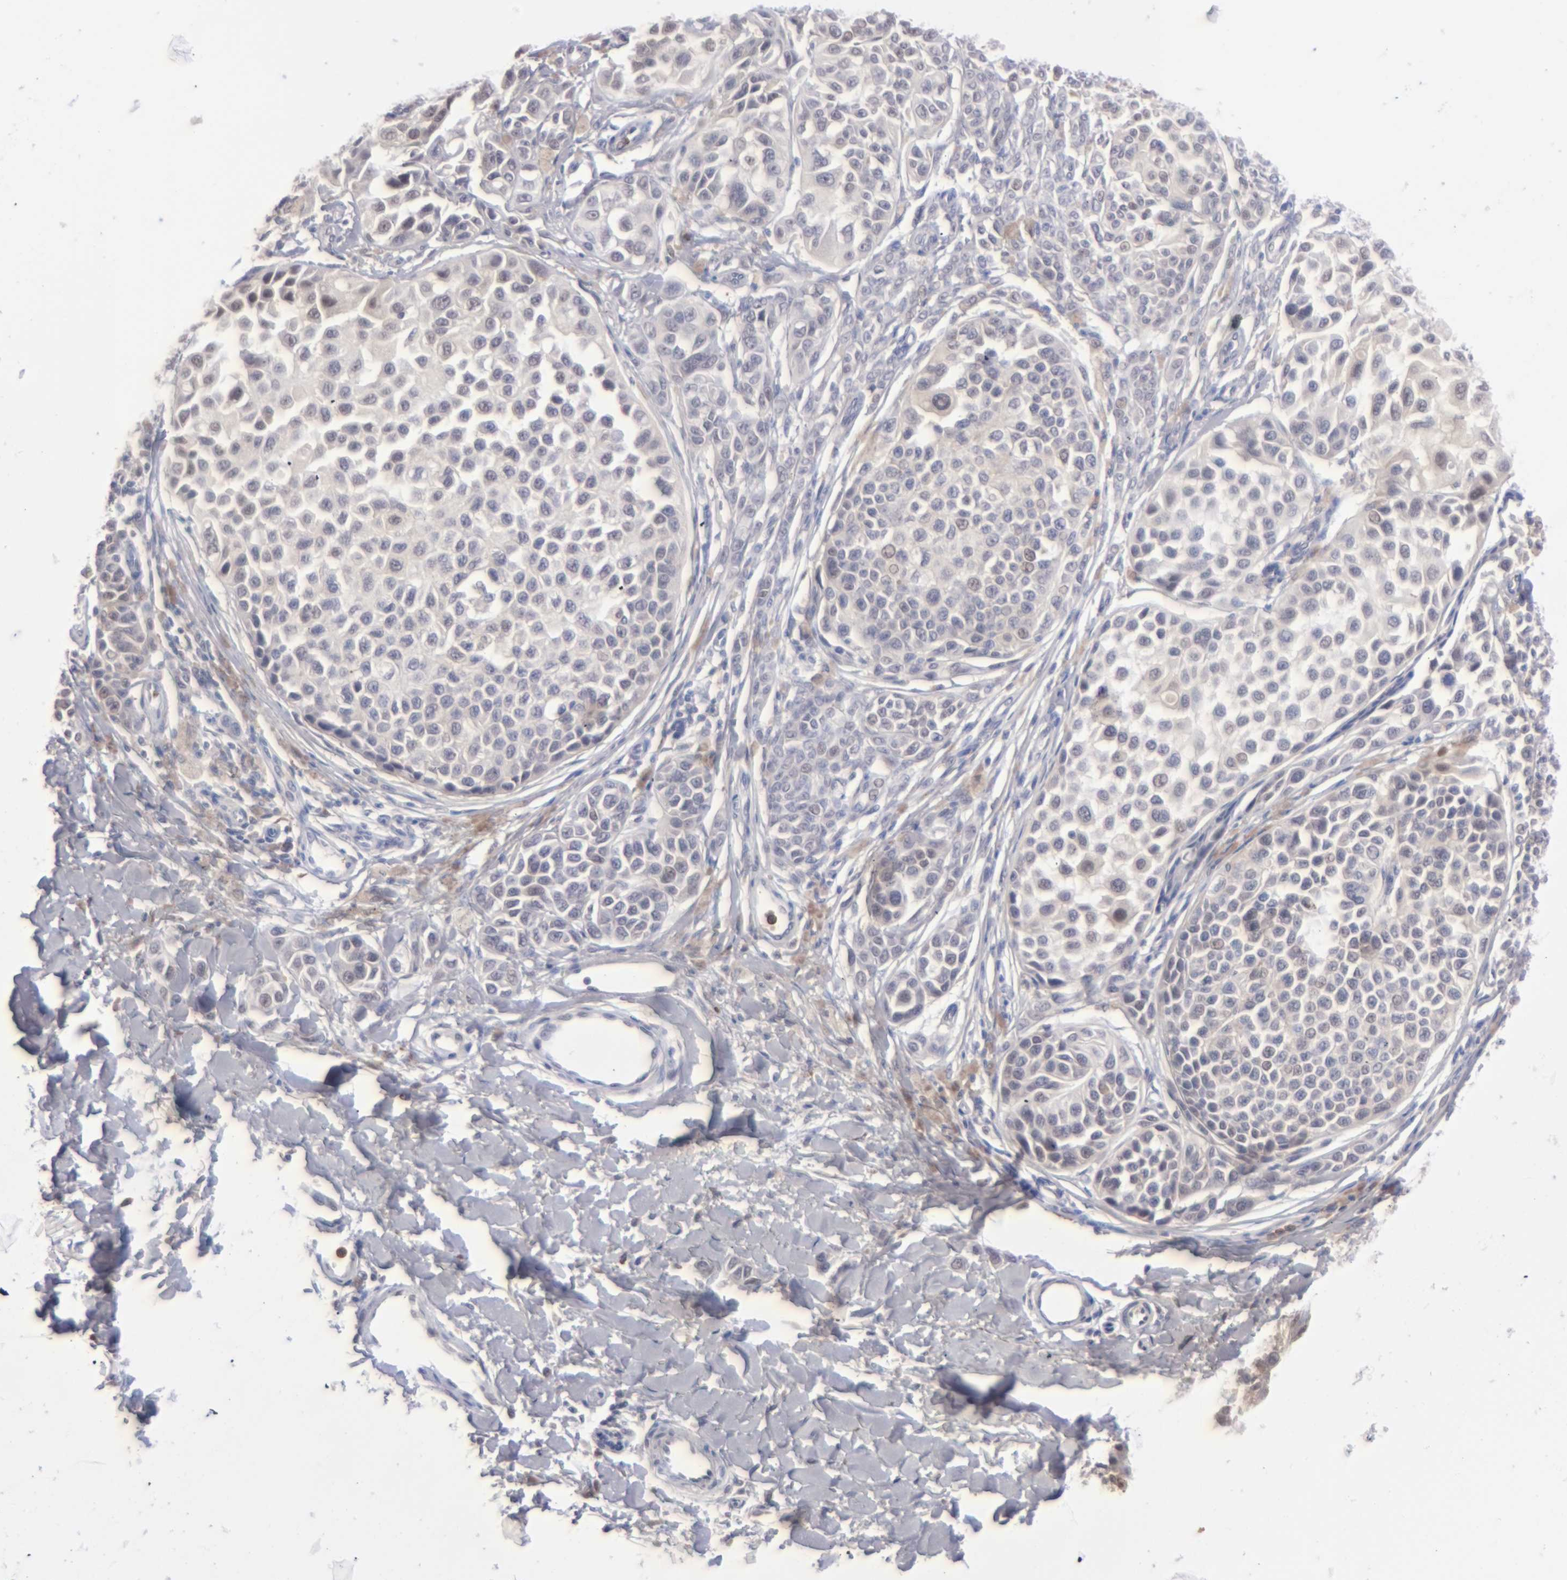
{"staining": {"intensity": "weak", "quantity": "25%-75%", "location": "cytoplasmic/membranous"}, "tissue": "melanoma", "cell_type": "Tumor cells", "image_type": "cancer", "snomed": [{"axis": "morphology", "description": "Malignant melanoma, NOS"}, {"axis": "topography", "description": "Skin"}], "caption": "Melanoma stained with DAB (3,3'-diaminobenzidine) immunohistochemistry (IHC) displays low levels of weak cytoplasmic/membranous staining in about 25%-75% of tumor cells.", "gene": "MGAM", "patient": {"sex": "female", "age": 38}}